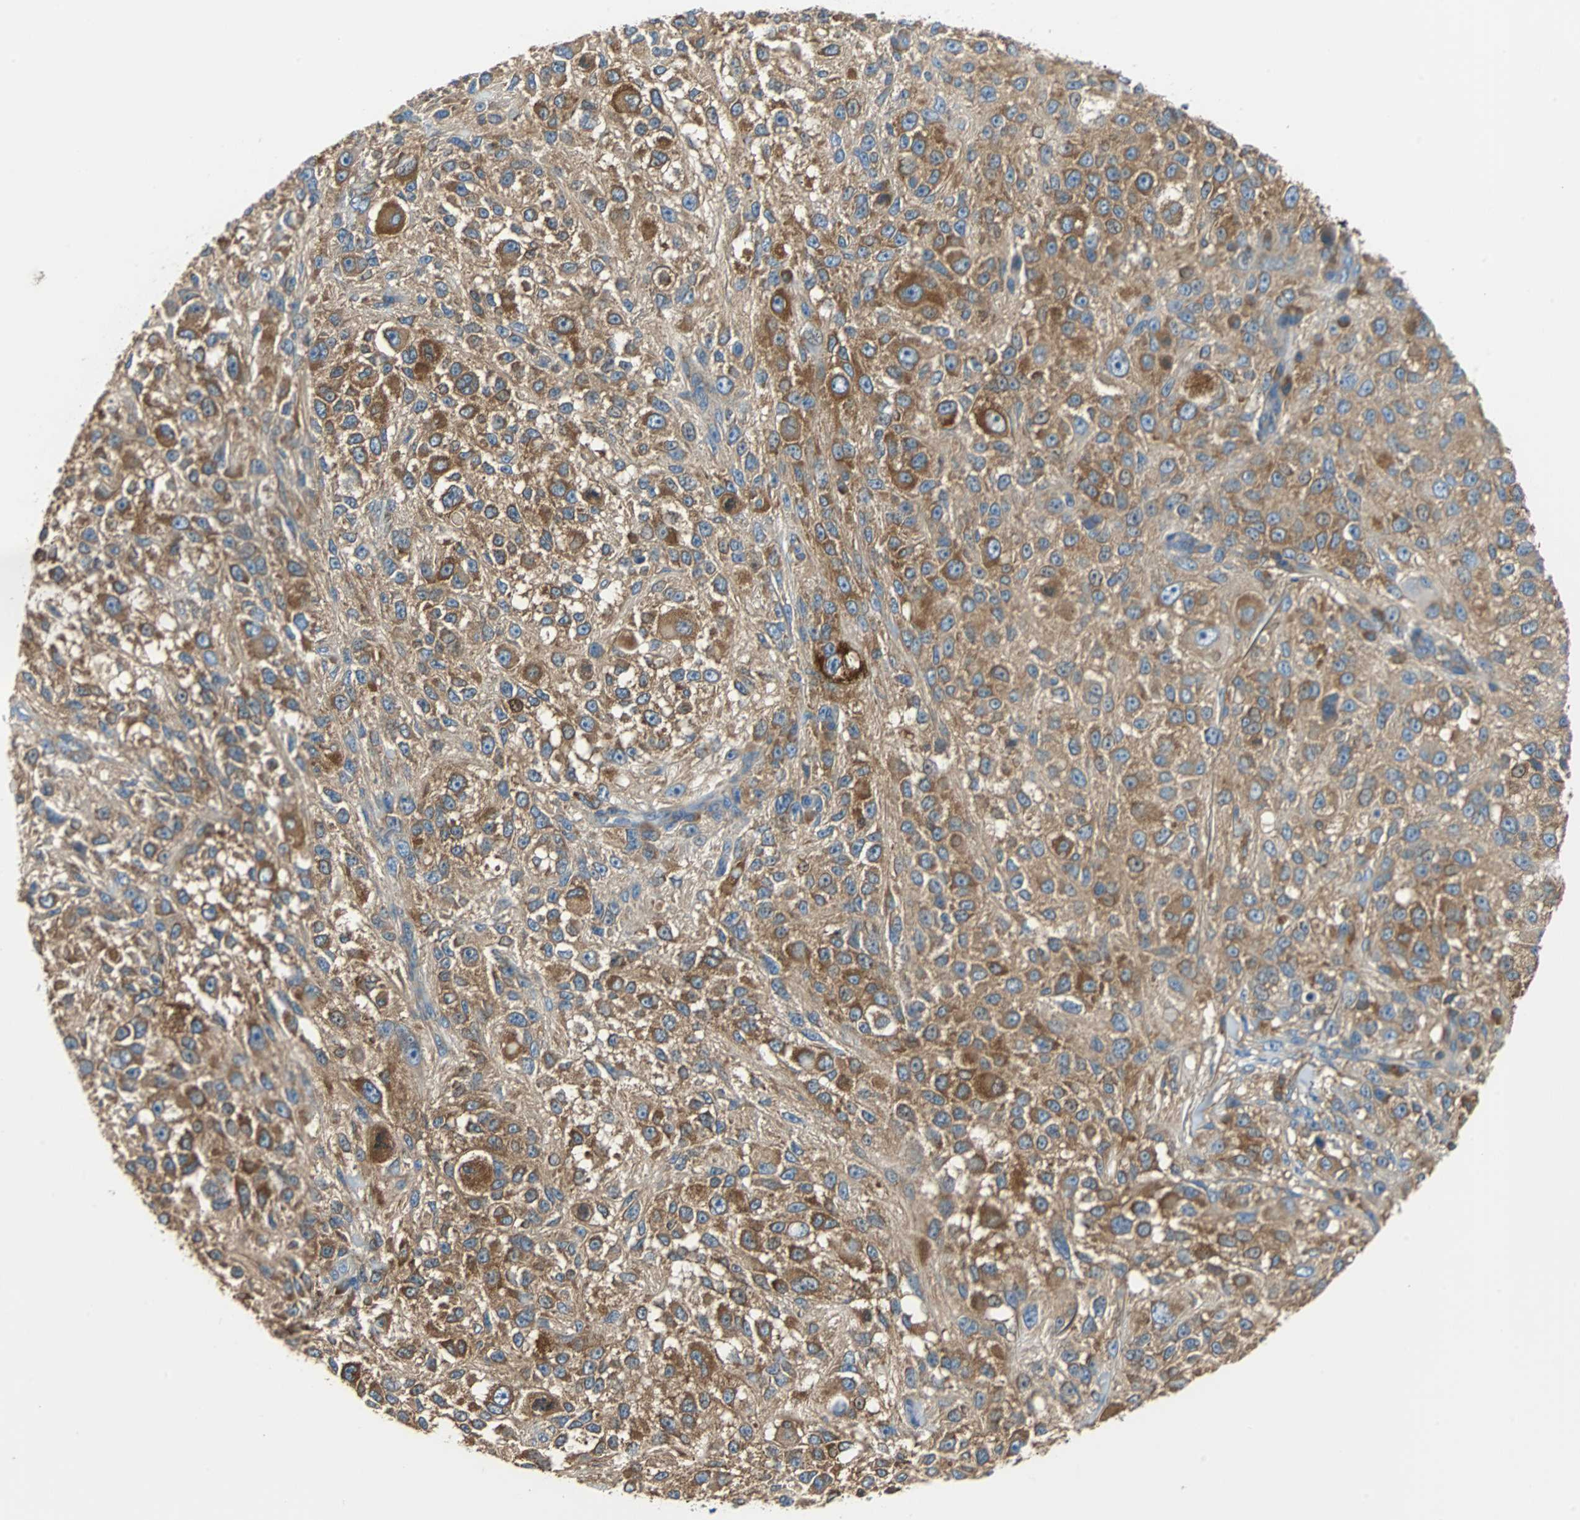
{"staining": {"intensity": "moderate", "quantity": ">75%", "location": "cytoplasmic/membranous"}, "tissue": "melanoma", "cell_type": "Tumor cells", "image_type": "cancer", "snomed": [{"axis": "morphology", "description": "Necrosis, NOS"}, {"axis": "morphology", "description": "Malignant melanoma, NOS"}, {"axis": "topography", "description": "Skin"}], "caption": "Protein expression analysis of malignant melanoma demonstrates moderate cytoplasmic/membranous expression in about >75% of tumor cells.", "gene": "TSC22D4", "patient": {"sex": "female", "age": 87}}